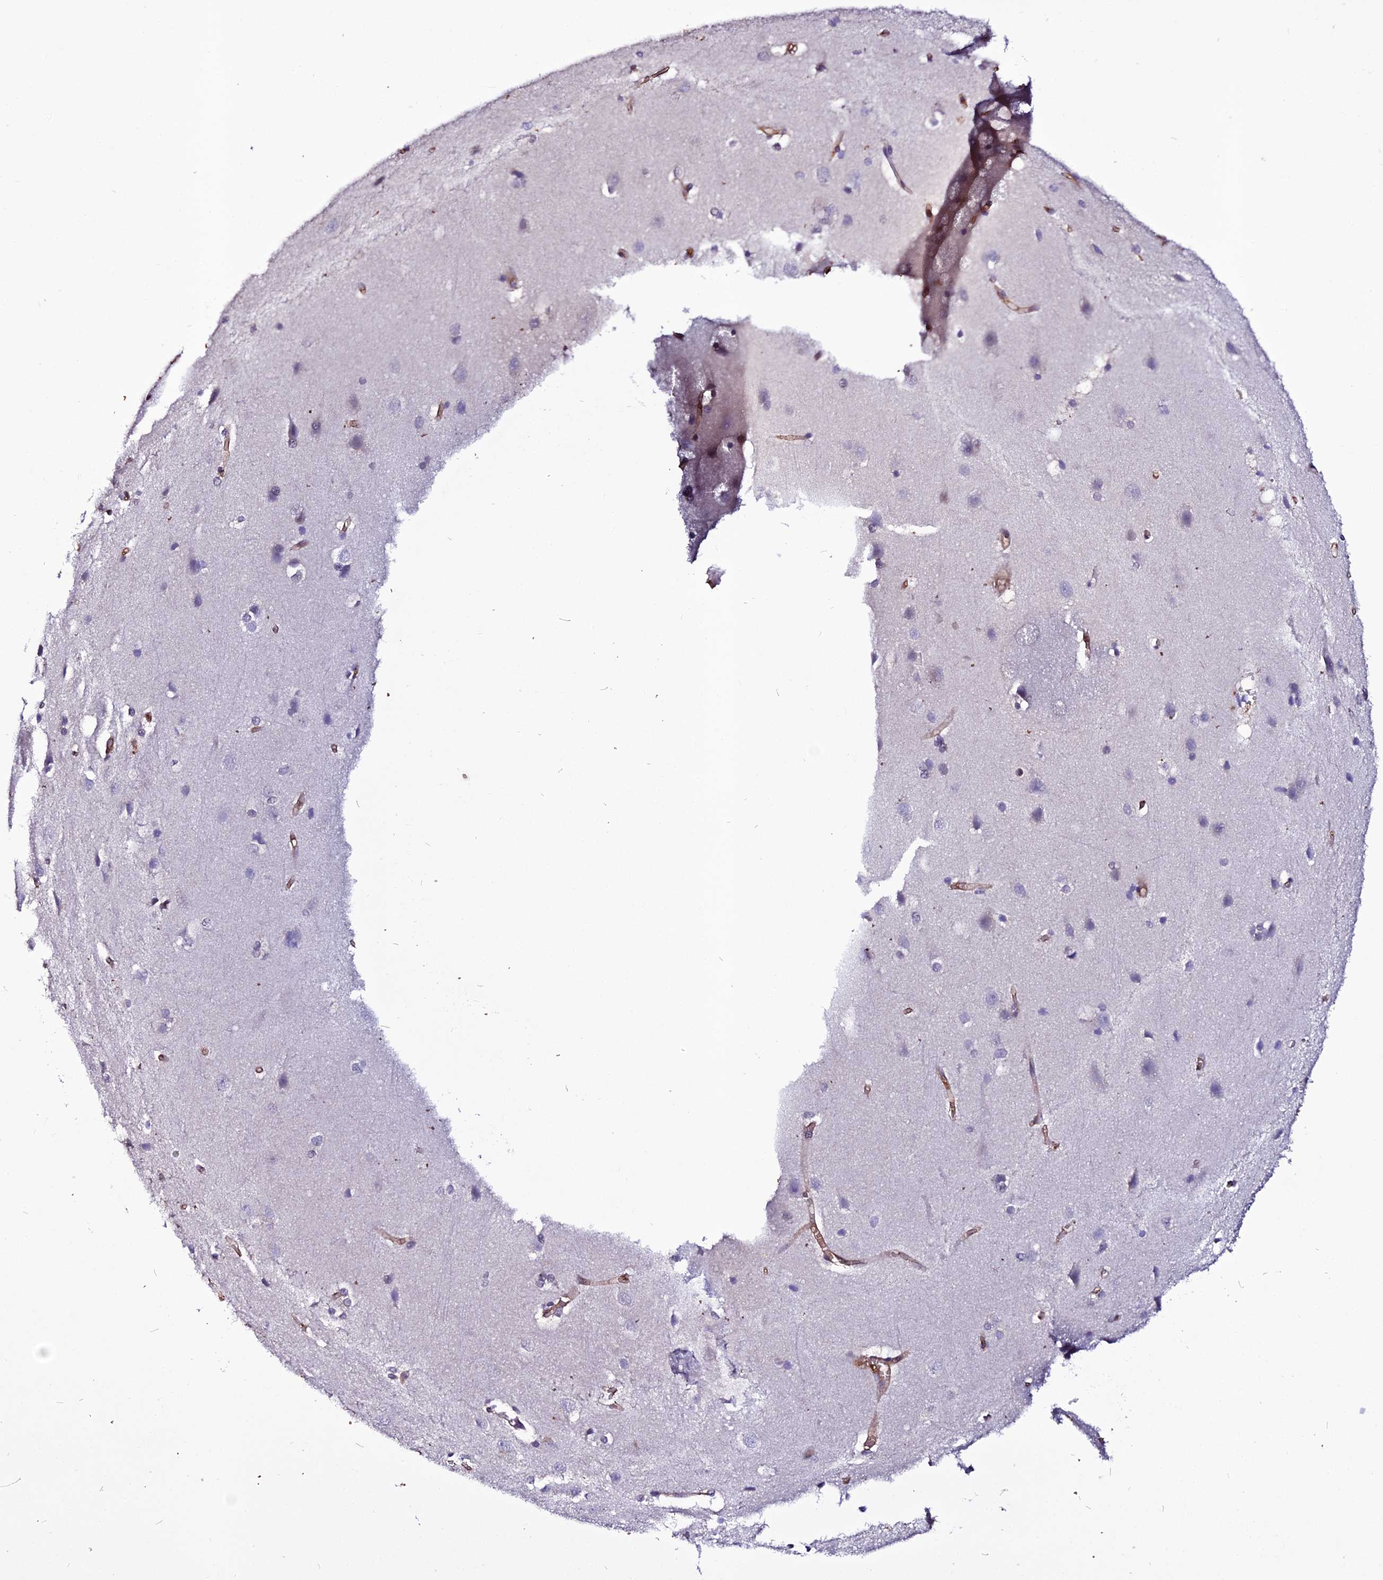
{"staining": {"intensity": "moderate", "quantity": ">75%", "location": "cytoplasmic/membranous"}, "tissue": "cerebral cortex", "cell_type": "Endothelial cells", "image_type": "normal", "snomed": [{"axis": "morphology", "description": "Normal tissue, NOS"}, {"axis": "topography", "description": "Cerebral cortex"}], "caption": "Immunohistochemical staining of normal human cerebral cortex displays >75% levels of moderate cytoplasmic/membranous protein expression in about >75% of endothelial cells.", "gene": "USP17L10", "patient": {"sex": "male", "age": 37}}